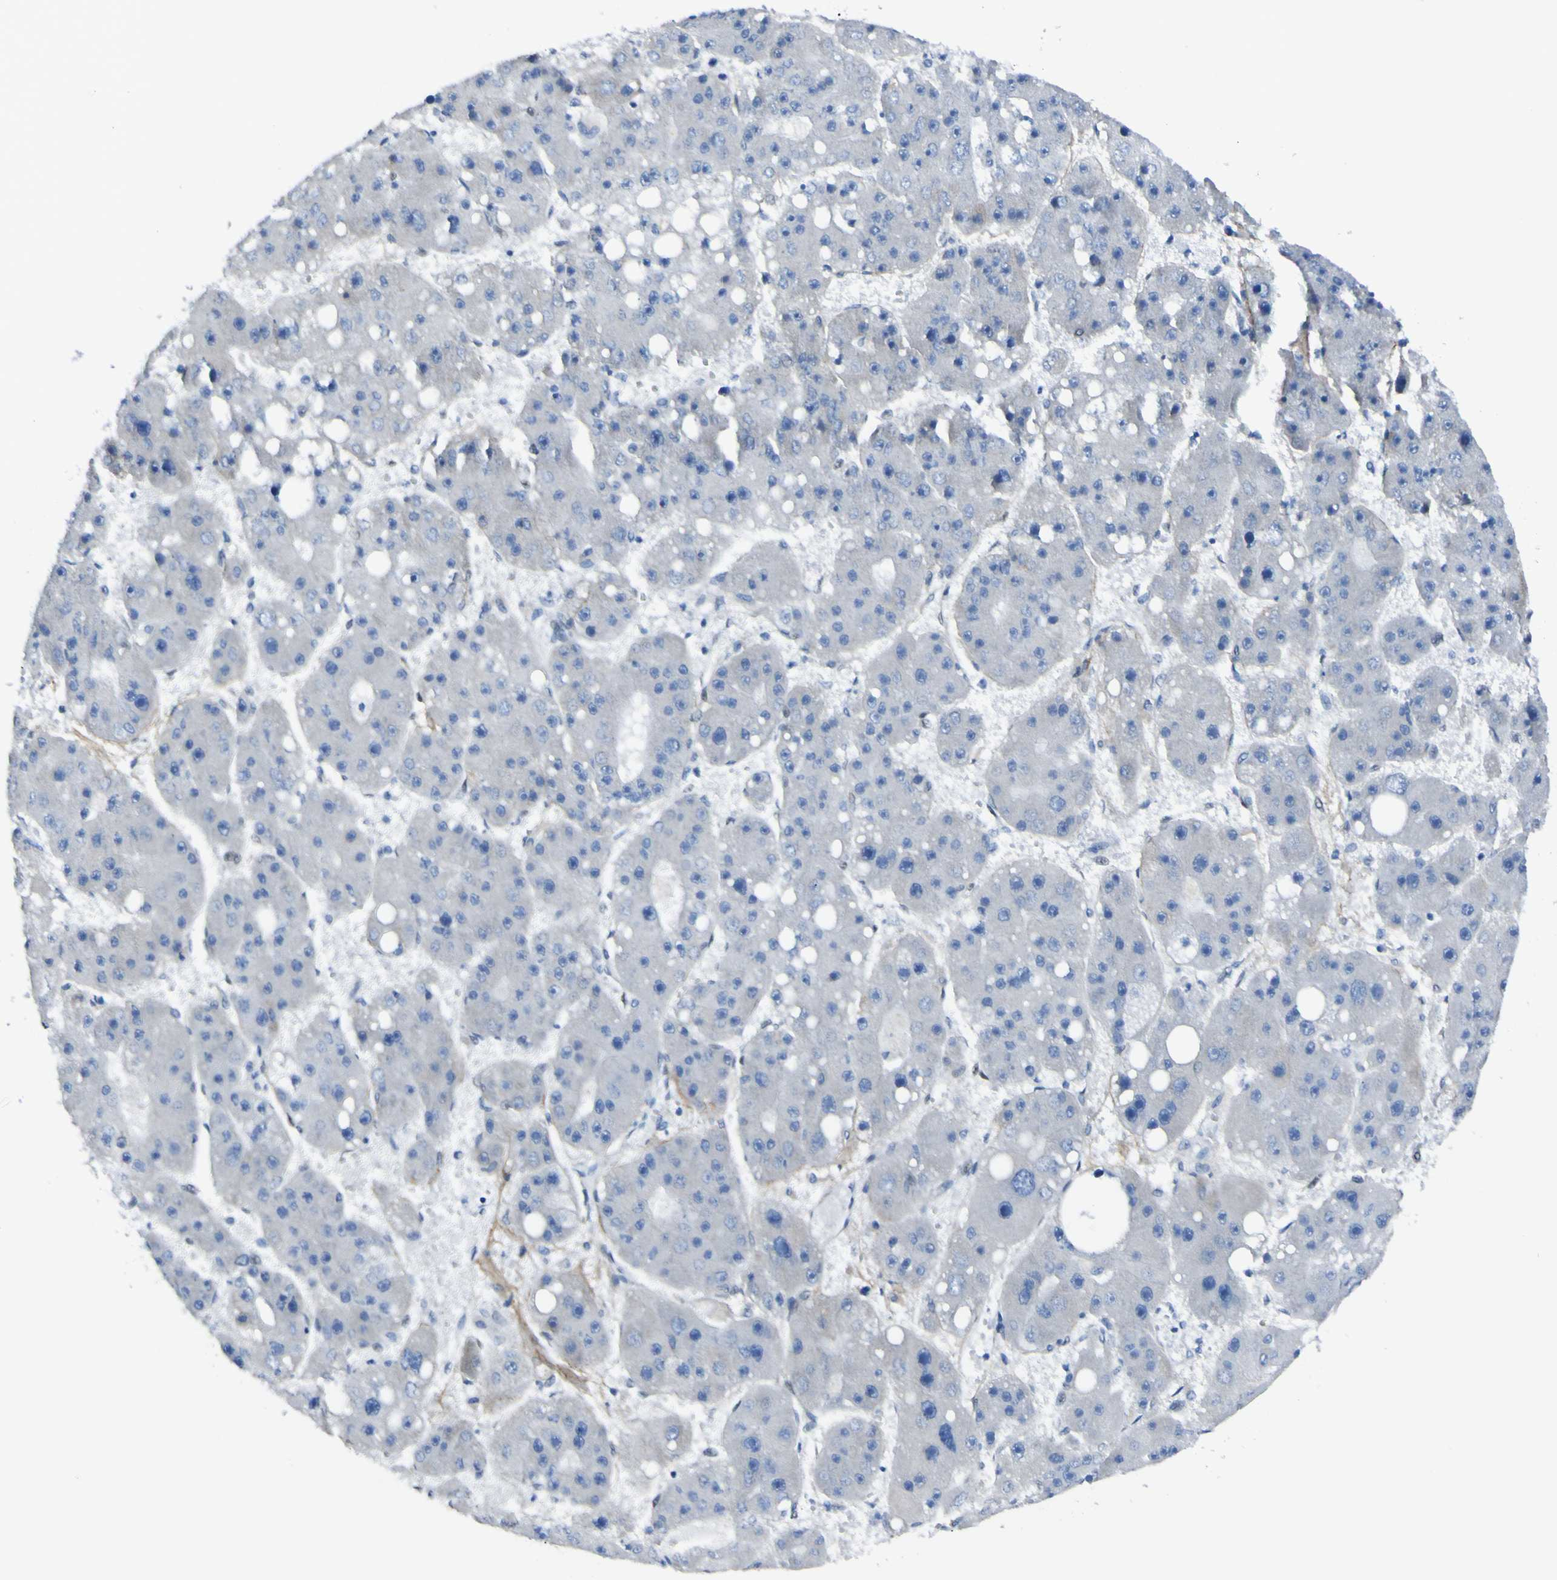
{"staining": {"intensity": "negative", "quantity": "none", "location": "none"}, "tissue": "liver cancer", "cell_type": "Tumor cells", "image_type": "cancer", "snomed": [{"axis": "morphology", "description": "Carcinoma, Hepatocellular, NOS"}, {"axis": "topography", "description": "Liver"}], "caption": "There is no significant expression in tumor cells of hepatocellular carcinoma (liver).", "gene": "LRRN1", "patient": {"sex": "female", "age": 61}}